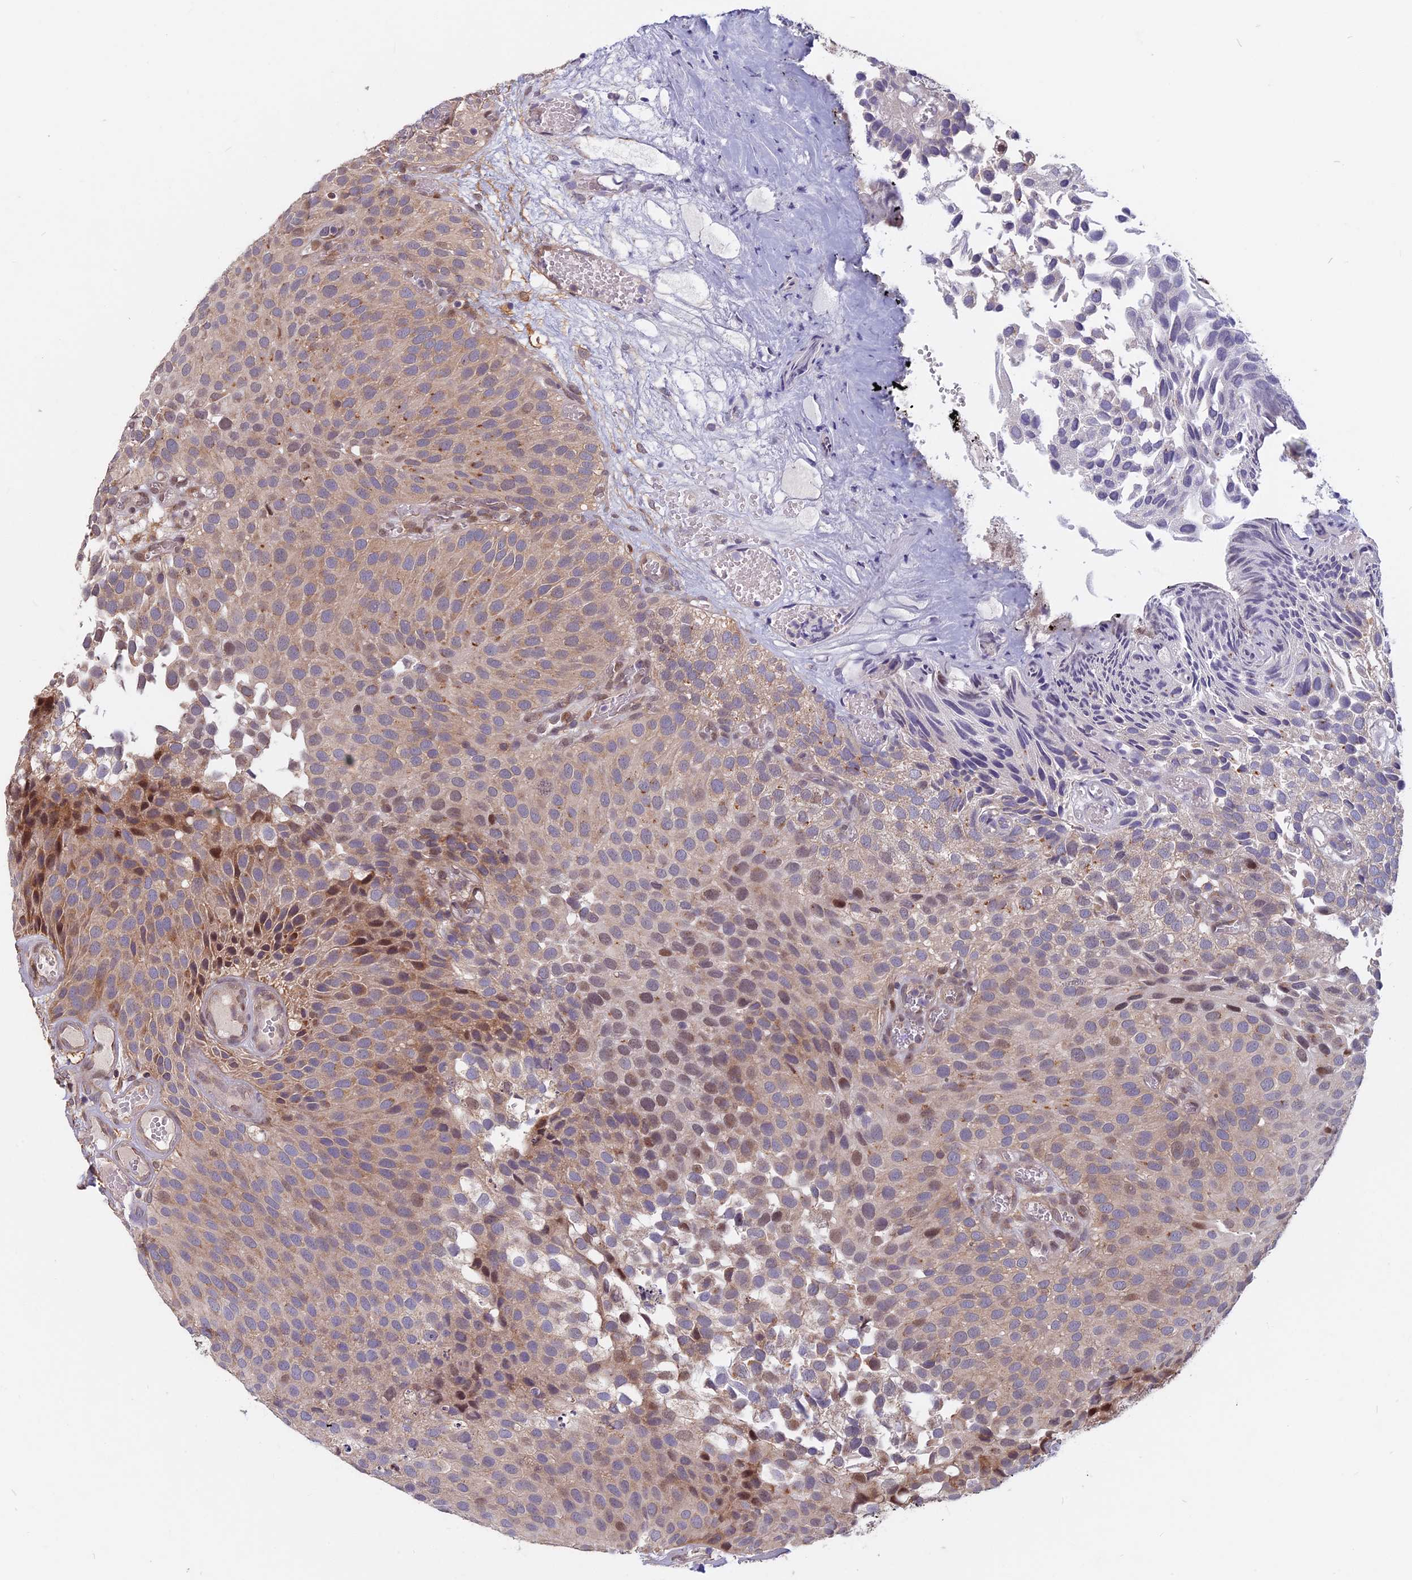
{"staining": {"intensity": "weak", "quantity": "25%-75%", "location": "cytoplasmic/membranous,nuclear"}, "tissue": "urothelial cancer", "cell_type": "Tumor cells", "image_type": "cancer", "snomed": [{"axis": "morphology", "description": "Urothelial carcinoma, Low grade"}, {"axis": "topography", "description": "Urinary bladder"}], "caption": "Immunohistochemical staining of urothelial carcinoma (low-grade) exhibits low levels of weak cytoplasmic/membranous and nuclear protein staining in approximately 25%-75% of tumor cells.", "gene": "SPG11", "patient": {"sex": "male", "age": 89}}